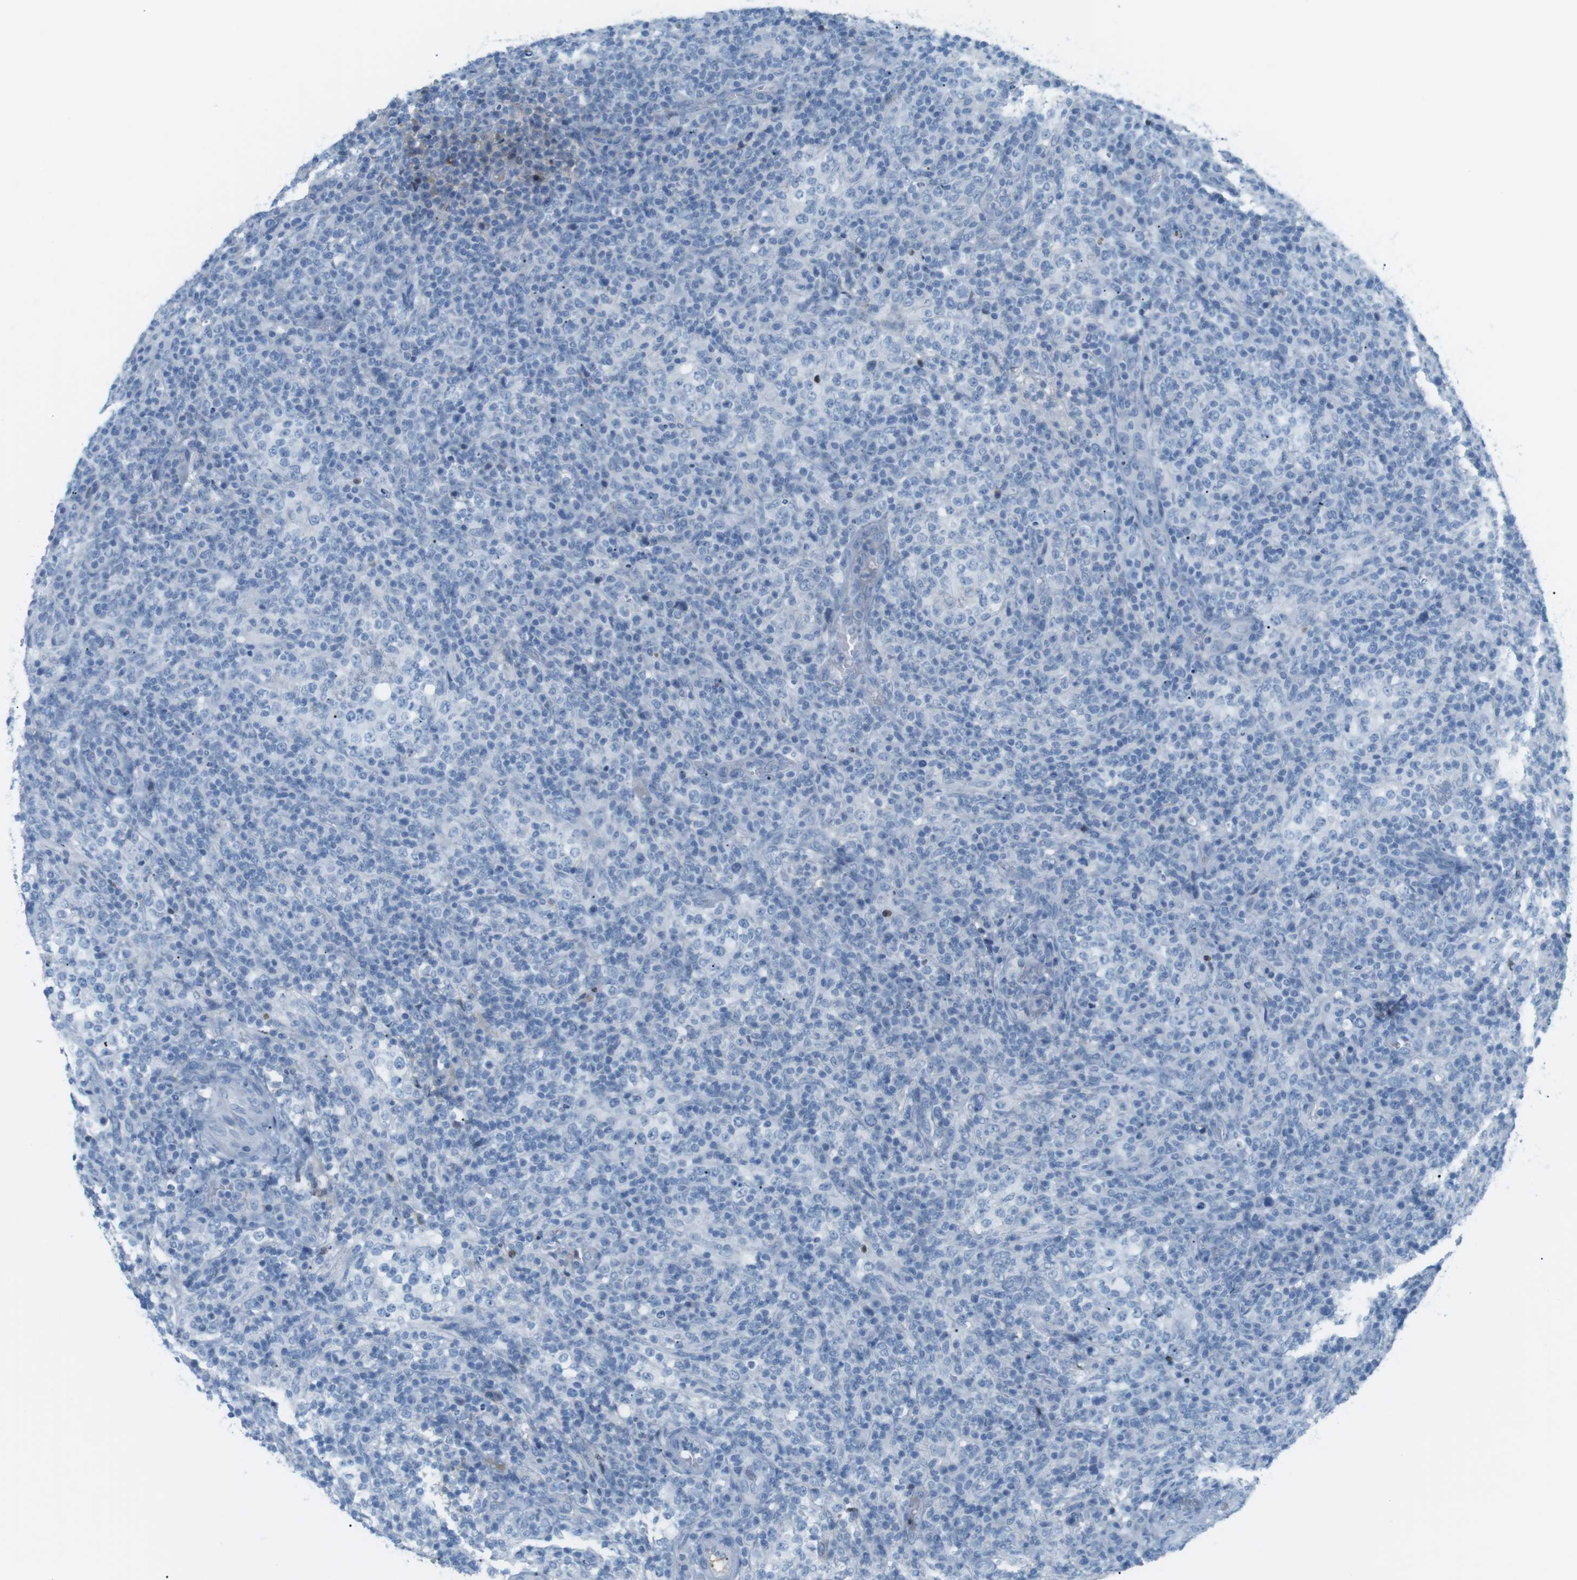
{"staining": {"intensity": "negative", "quantity": "none", "location": "none"}, "tissue": "lymphoma", "cell_type": "Tumor cells", "image_type": "cancer", "snomed": [{"axis": "morphology", "description": "Malignant lymphoma, non-Hodgkin's type, High grade"}, {"axis": "topography", "description": "Lymph node"}], "caption": "This image is of high-grade malignant lymphoma, non-Hodgkin's type stained with immunohistochemistry to label a protein in brown with the nuclei are counter-stained blue. There is no positivity in tumor cells. Nuclei are stained in blue.", "gene": "AZGP1", "patient": {"sex": "female", "age": 76}}